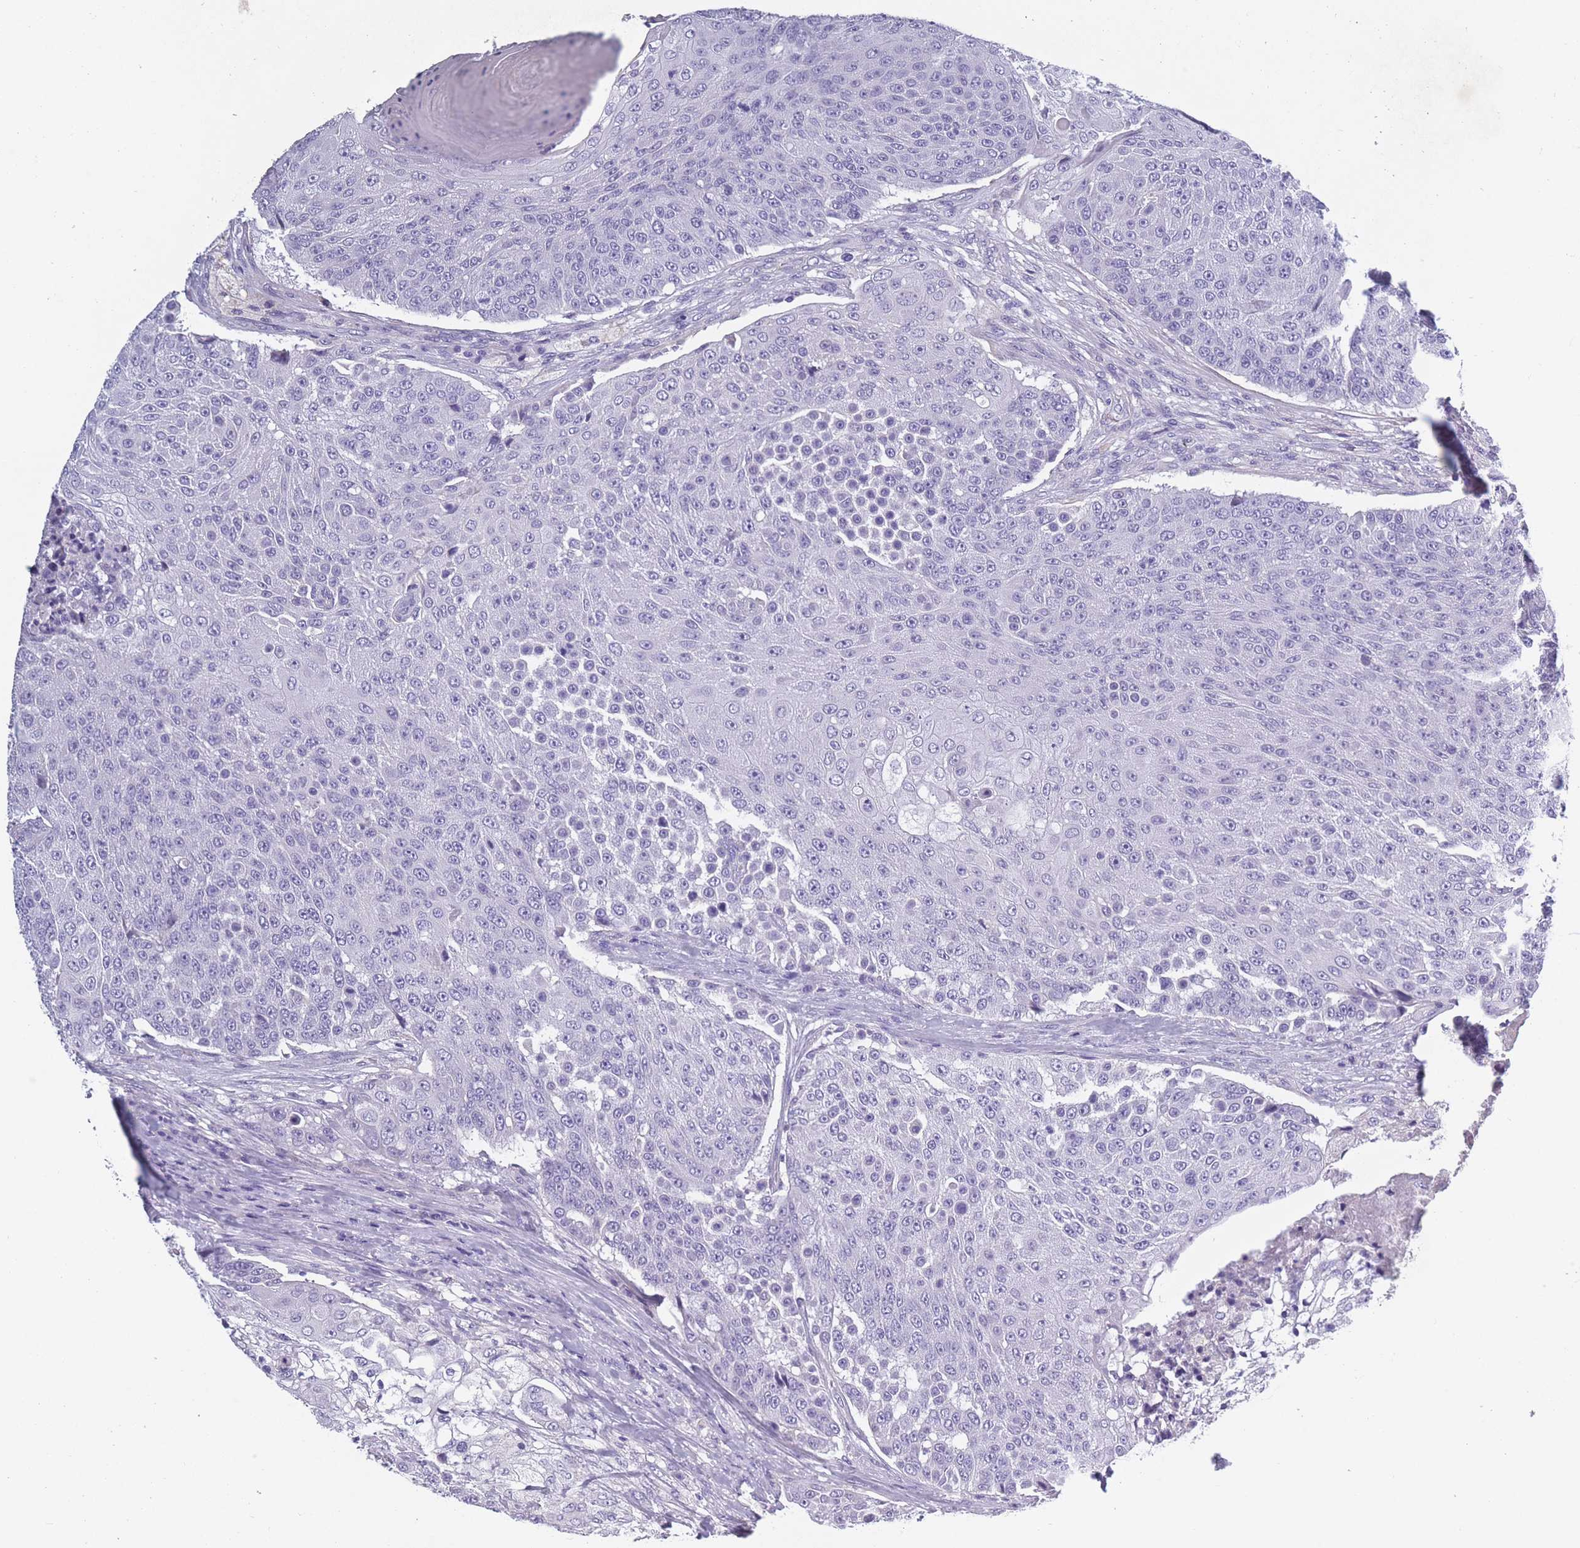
{"staining": {"intensity": "negative", "quantity": "none", "location": "none"}, "tissue": "urothelial cancer", "cell_type": "Tumor cells", "image_type": "cancer", "snomed": [{"axis": "morphology", "description": "Urothelial carcinoma, High grade"}, {"axis": "topography", "description": "Urinary bladder"}], "caption": "Human urothelial cancer stained for a protein using immunohistochemistry (IHC) displays no positivity in tumor cells.", "gene": "OR4C5", "patient": {"sex": "female", "age": 63}}